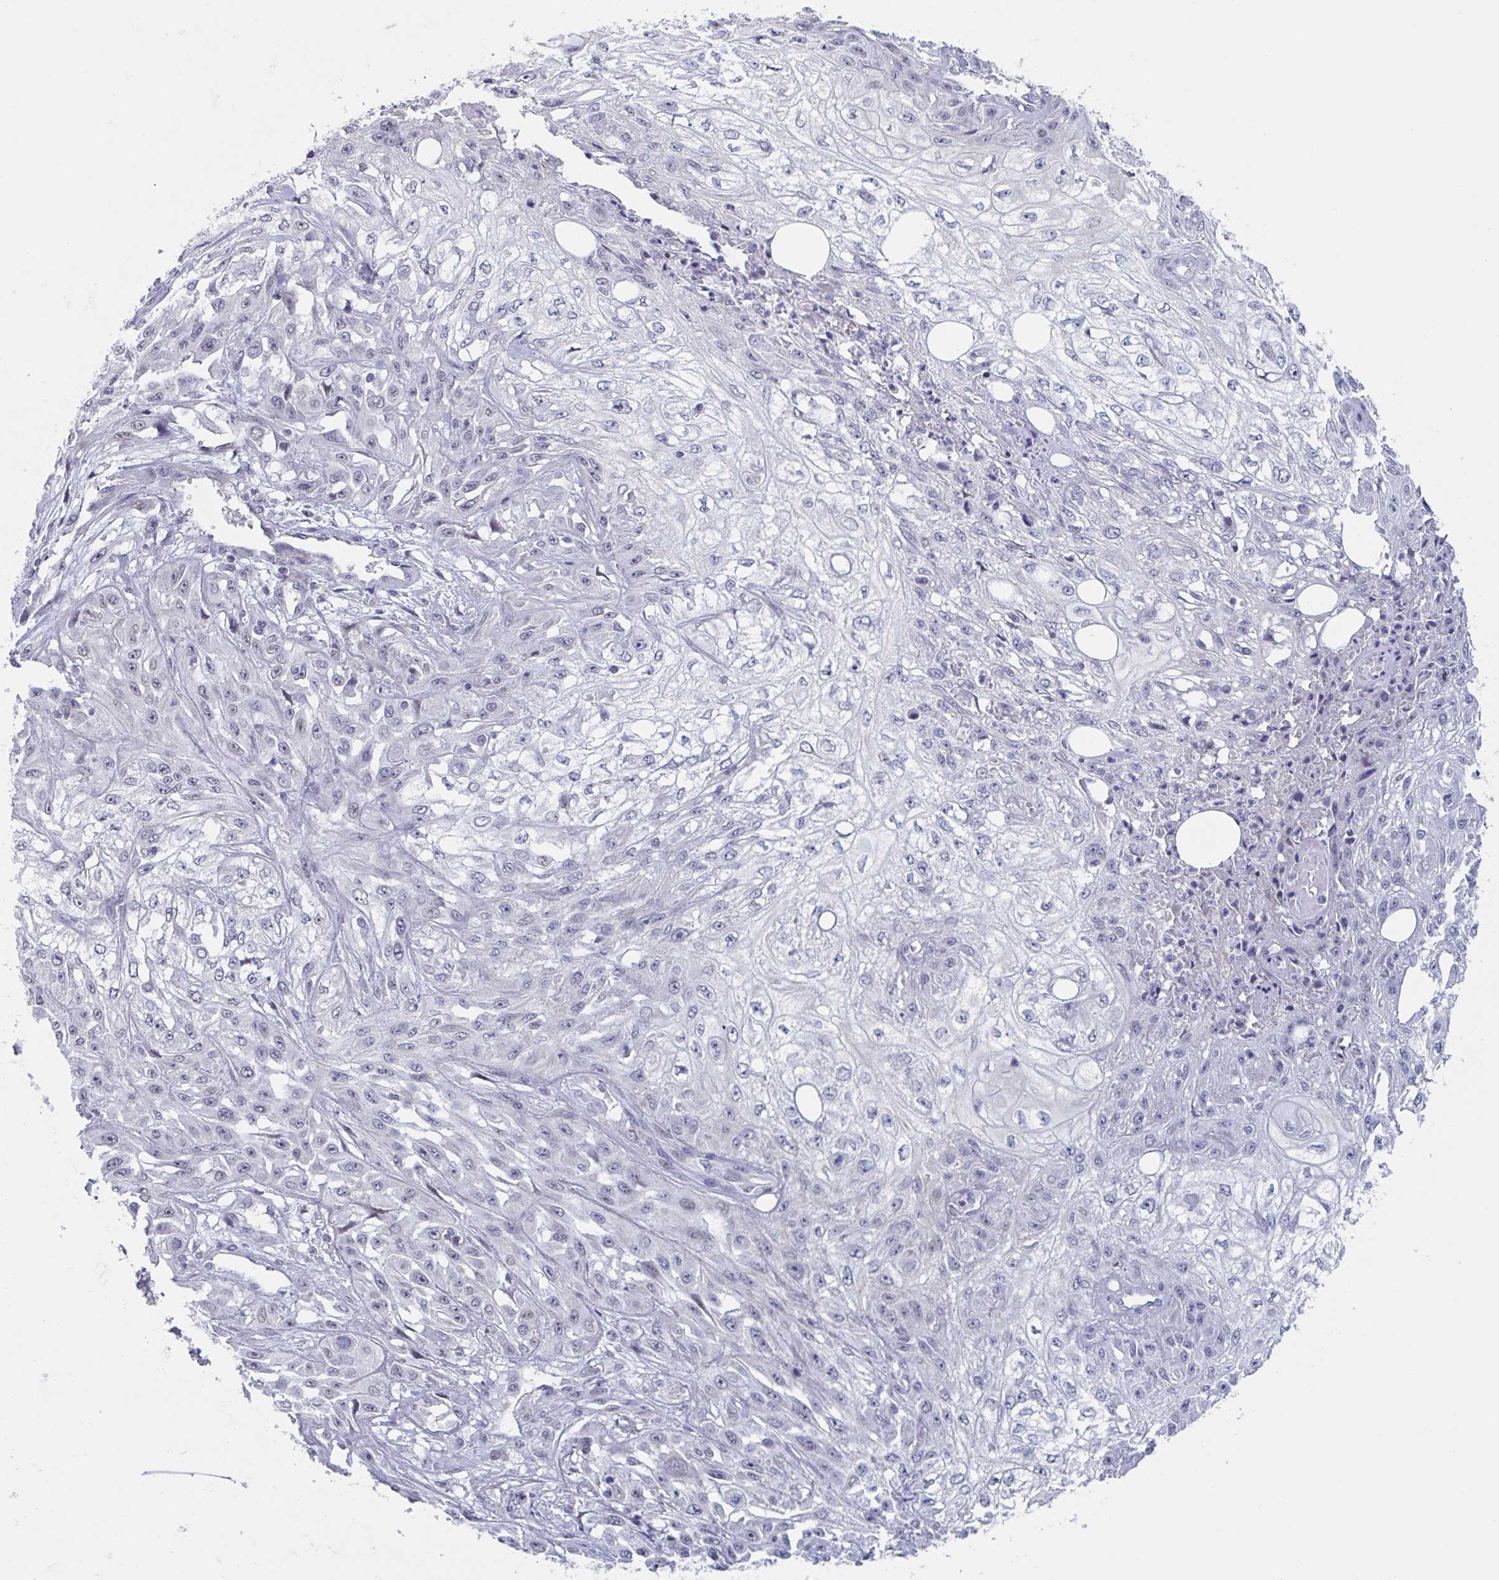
{"staining": {"intensity": "negative", "quantity": "none", "location": "none"}, "tissue": "skin cancer", "cell_type": "Tumor cells", "image_type": "cancer", "snomed": [{"axis": "morphology", "description": "Squamous cell carcinoma, NOS"}, {"axis": "morphology", "description": "Squamous cell carcinoma, metastatic, NOS"}, {"axis": "topography", "description": "Skin"}, {"axis": "topography", "description": "Lymph node"}], "caption": "The IHC histopathology image has no significant positivity in tumor cells of skin cancer (metastatic squamous cell carcinoma) tissue.", "gene": "KDM4D", "patient": {"sex": "male", "age": 75}}